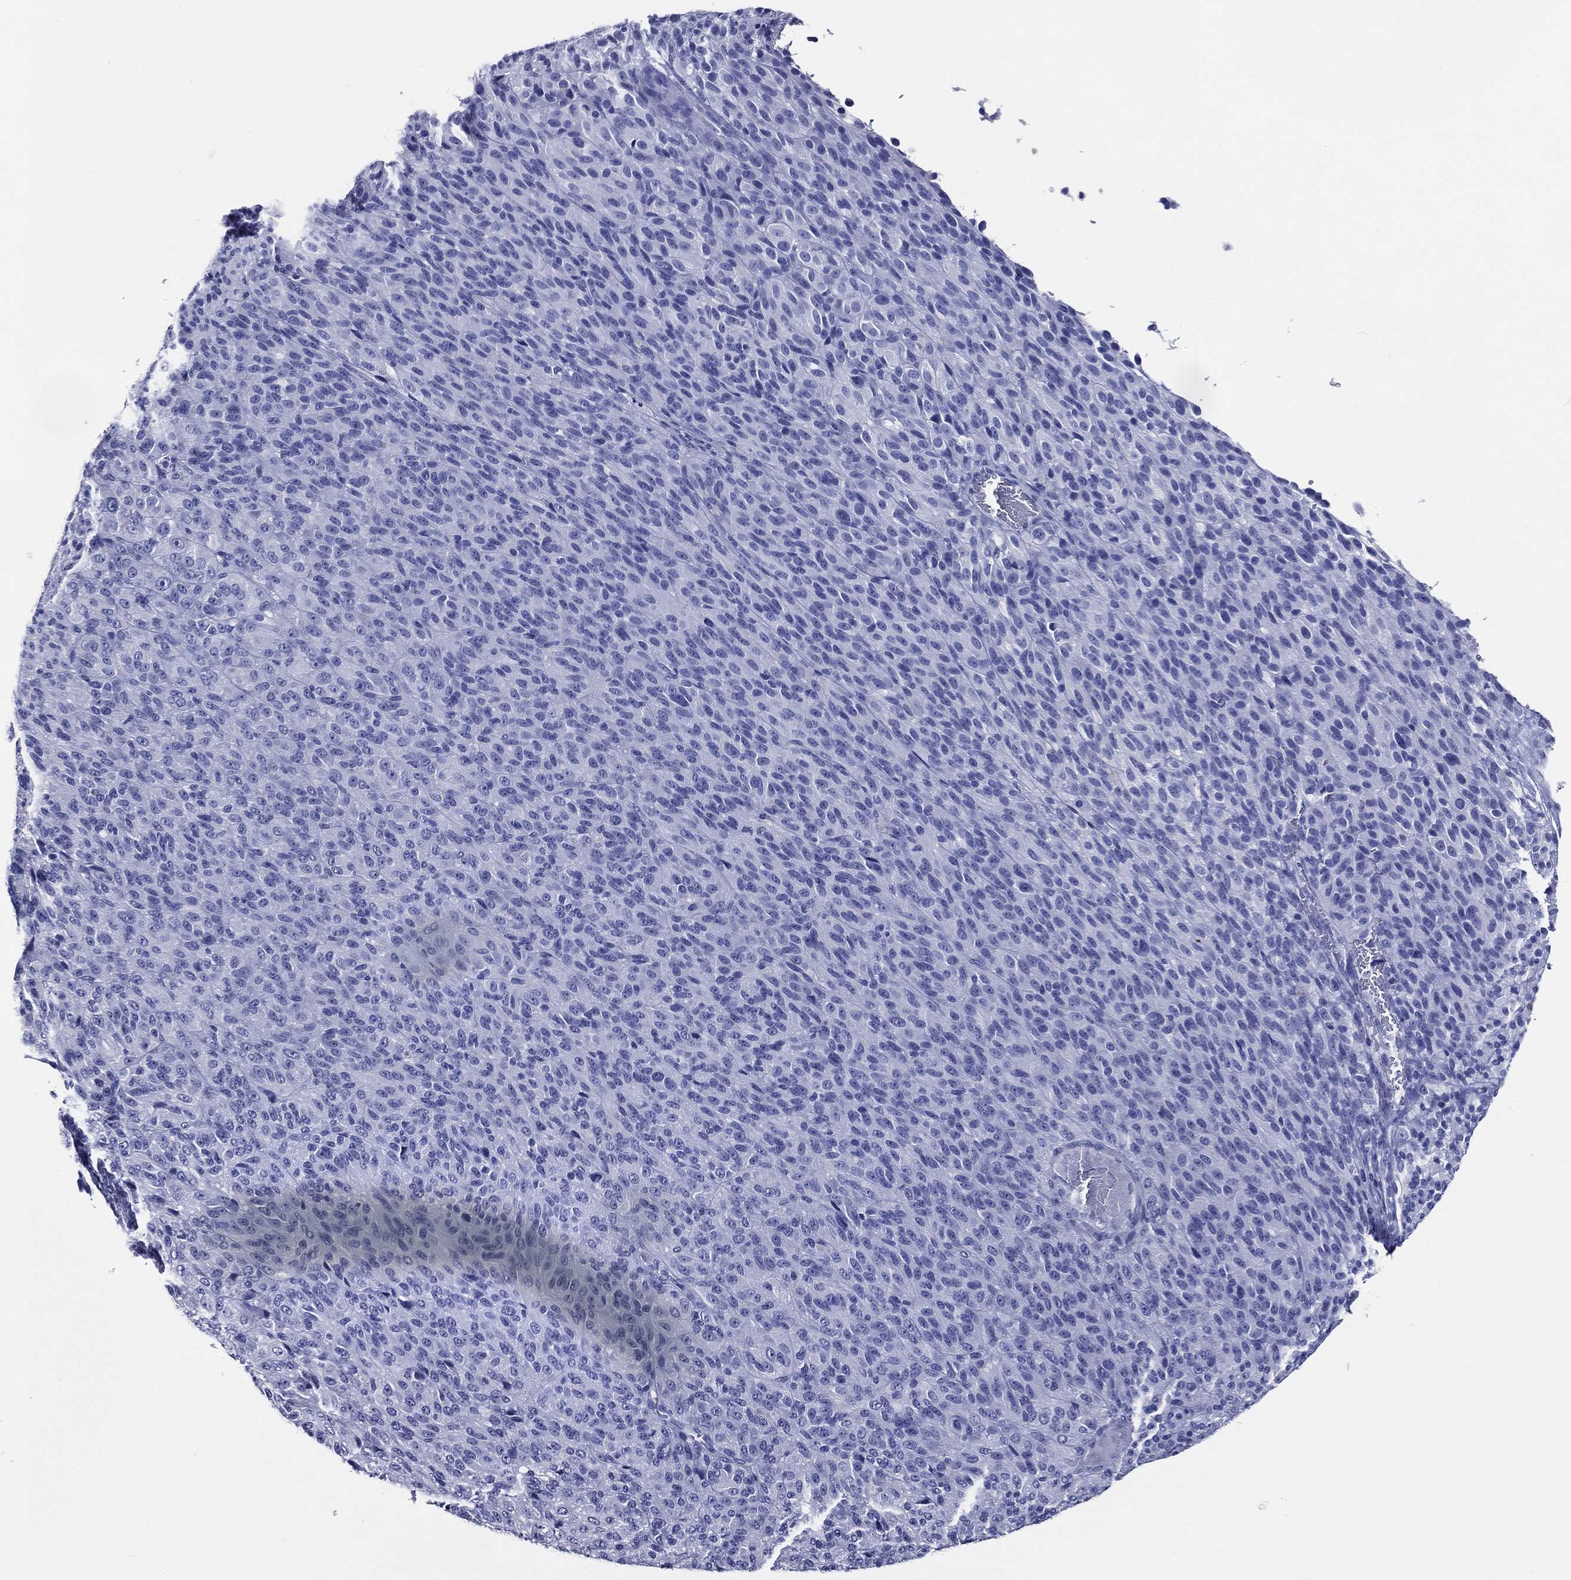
{"staining": {"intensity": "negative", "quantity": "none", "location": "none"}, "tissue": "melanoma", "cell_type": "Tumor cells", "image_type": "cancer", "snomed": [{"axis": "morphology", "description": "Malignant melanoma, Metastatic site"}, {"axis": "topography", "description": "Brain"}], "caption": "Tumor cells are negative for protein expression in human malignant melanoma (metastatic site).", "gene": "ACE2", "patient": {"sex": "female", "age": 56}}